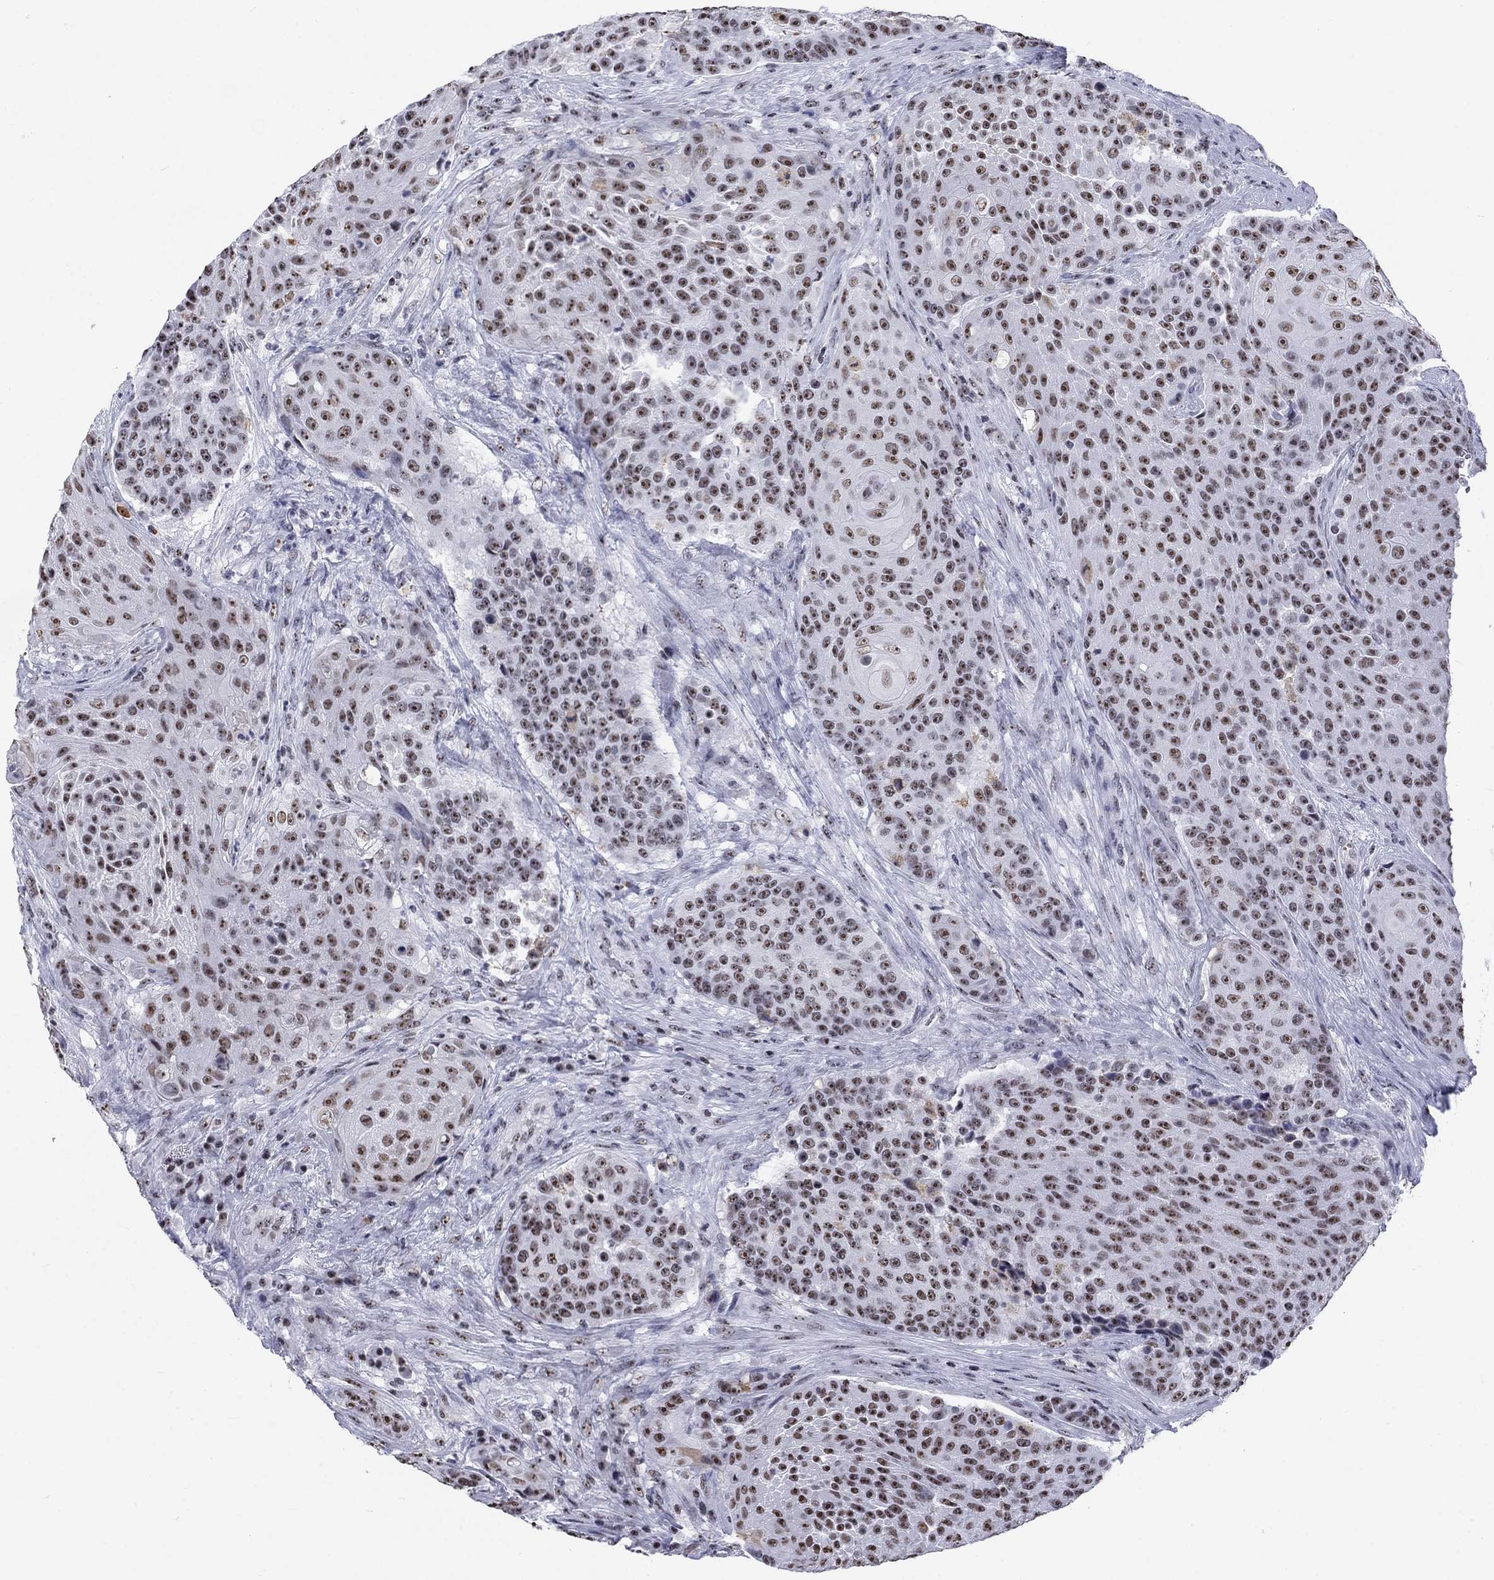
{"staining": {"intensity": "moderate", "quantity": ">75%", "location": "nuclear"}, "tissue": "urothelial cancer", "cell_type": "Tumor cells", "image_type": "cancer", "snomed": [{"axis": "morphology", "description": "Urothelial carcinoma, High grade"}, {"axis": "topography", "description": "Urinary bladder"}], "caption": "A high-resolution micrograph shows IHC staining of urothelial cancer, which exhibits moderate nuclear expression in about >75% of tumor cells.", "gene": "CSRNP3", "patient": {"sex": "female", "age": 63}}